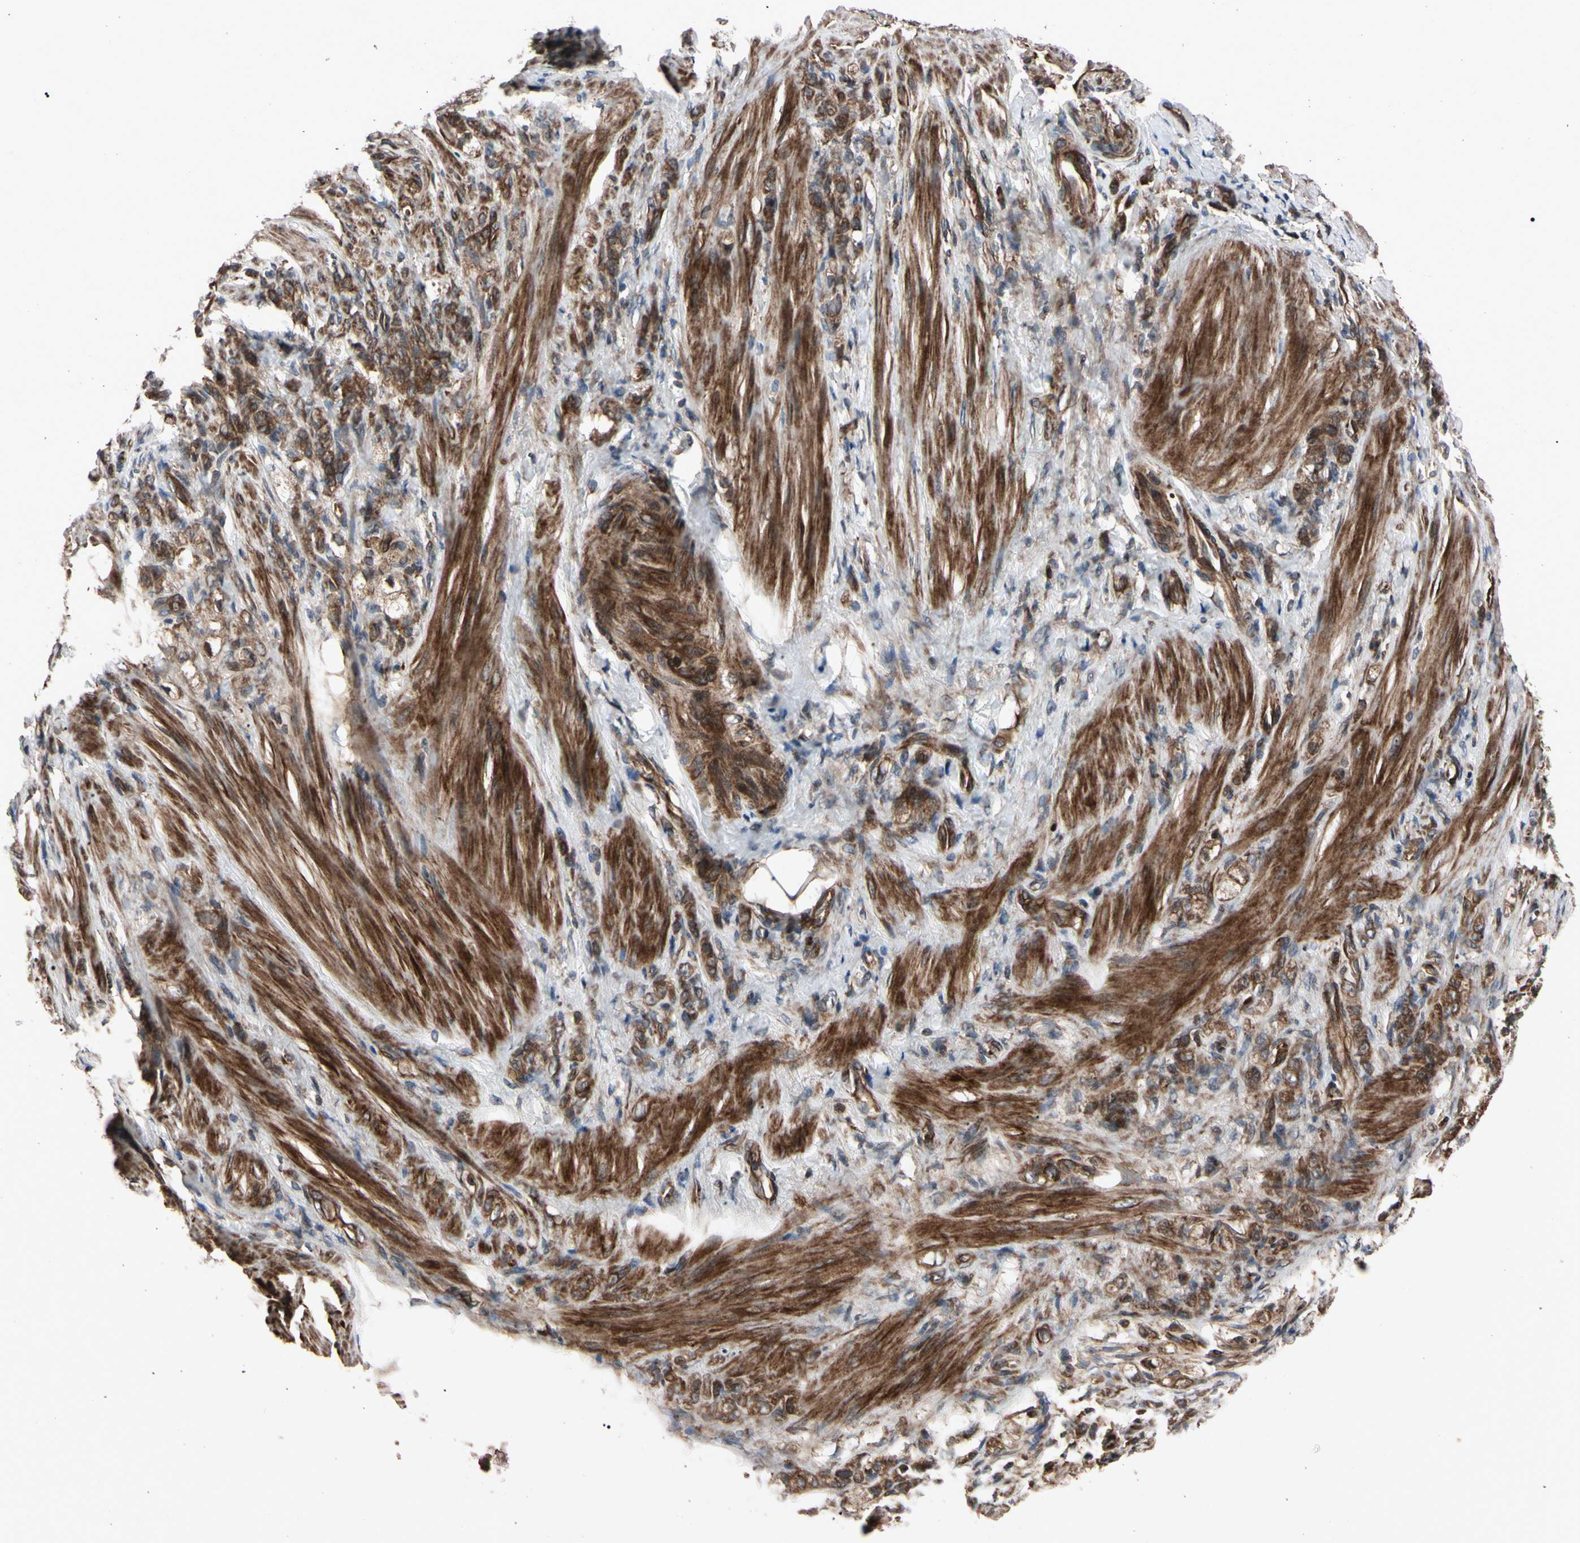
{"staining": {"intensity": "strong", "quantity": ">75%", "location": "cytoplasmic/membranous"}, "tissue": "stomach cancer", "cell_type": "Tumor cells", "image_type": "cancer", "snomed": [{"axis": "morphology", "description": "Adenocarcinoma, NOS"}, {"axis": "topography", "description": "Stomach"}], "caption": "Immunohistochemistry histopathology image of adenocarcinoma (stomach) stained for a protein (brown), which shows high levels of strong cytoplasmic/membranous staining in about >75% of tumor cells.", "gene": "GUCY1B1", "patient": {"sex": "male", "age": 82}}